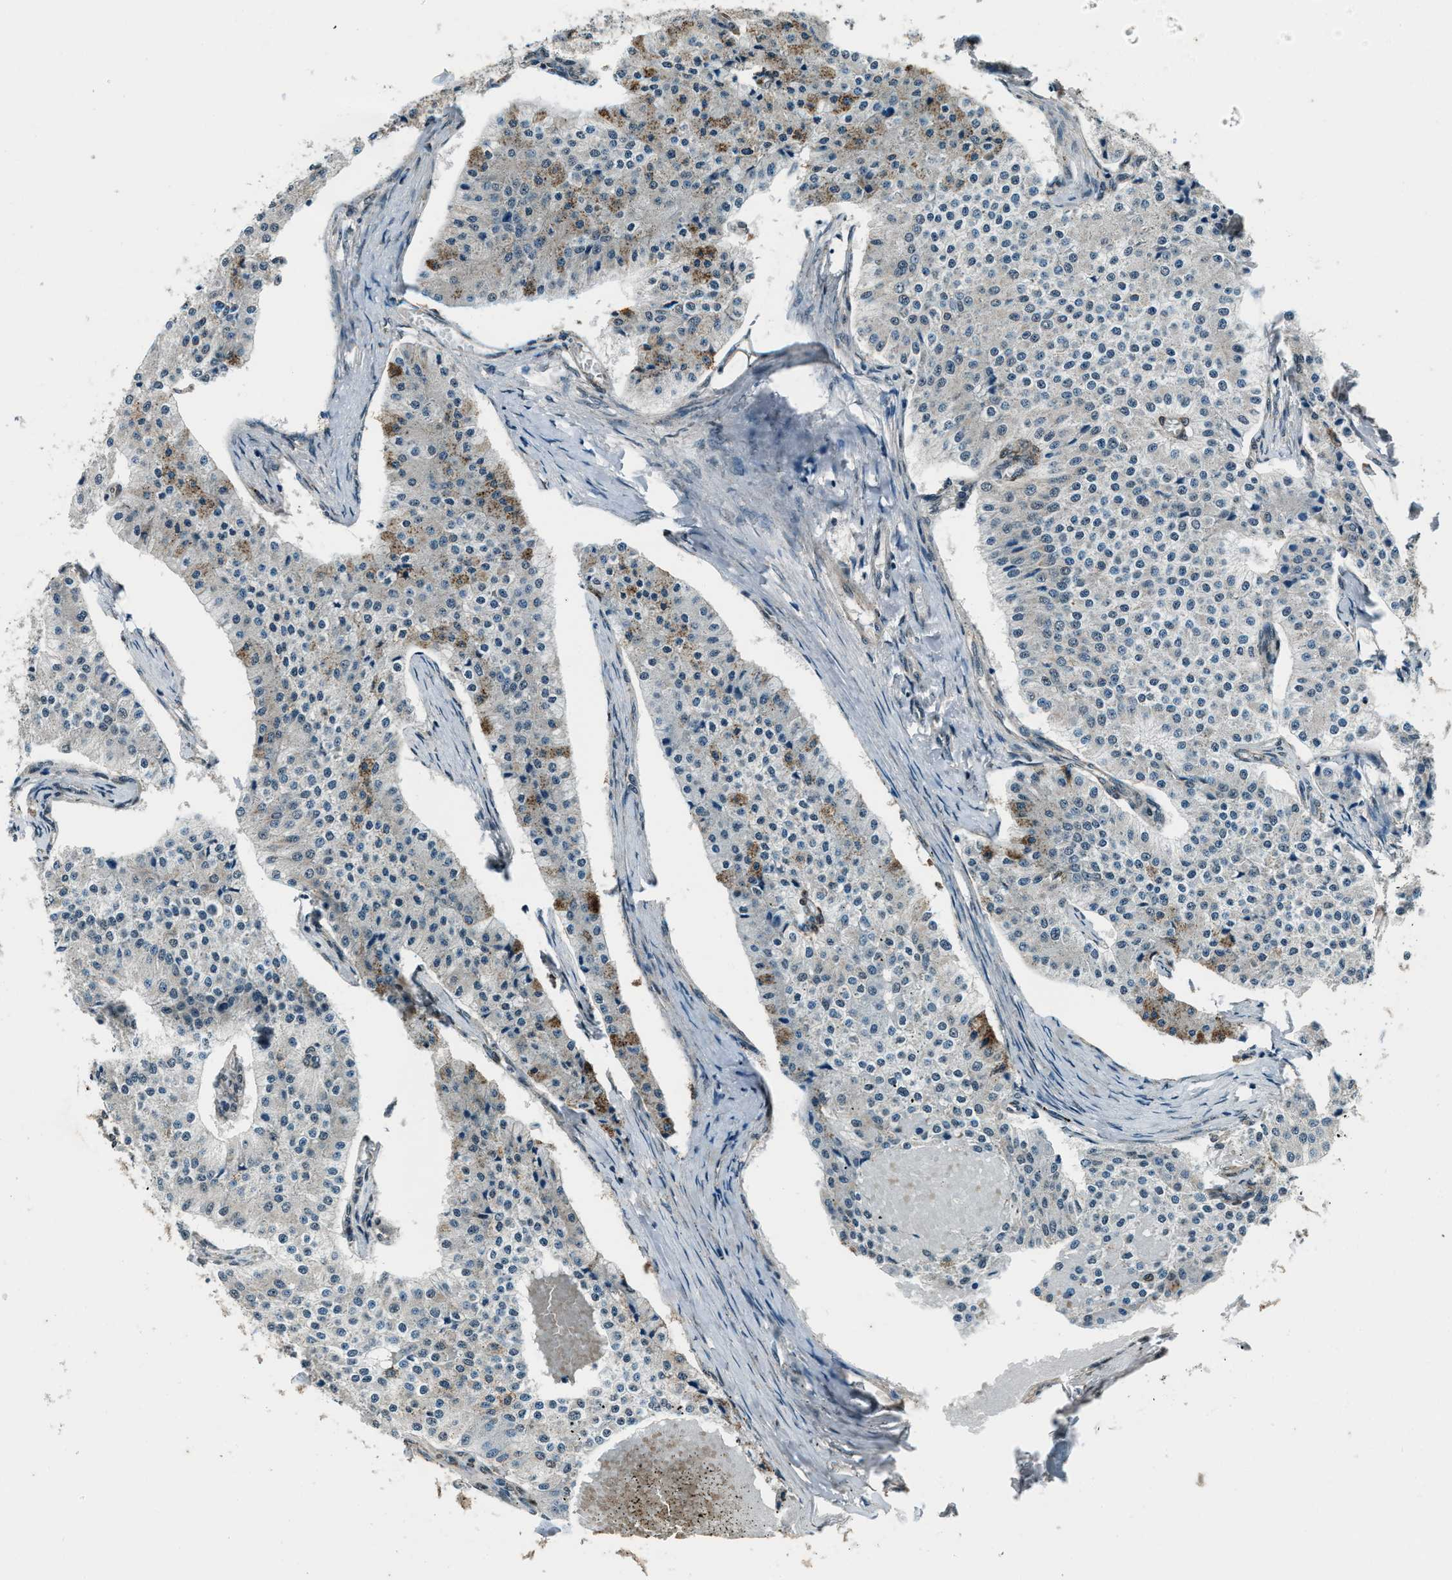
{"staining": {"intensity": "moderate", "quantity": "<25%", "location": "cytoplasmic/membranous"}, "tissue": "carcinoid", "cell_type": "Tumor cells", "image_type": "cancer", "snomed": [{"axis": "morphology", "description": "Carcinoid, malignant, NOS"}, {"axis": "topography", "description": "Colon"}], "caption": "Malignant carcinoid stained with DAB (3,3'-diaminobenzidine) IHC shows low levels of moderate cytoplasmic/membranous staining in approximately <25% of tumor cells. The protein of interest is stained brown, and the nuclei are stained in blue (DAB (3,3'-diaminobenzidine) IHC with brightfield microscopy, high magnification).", "gene": "SVIL", "patient": {"sex": "female", "age": 52}}